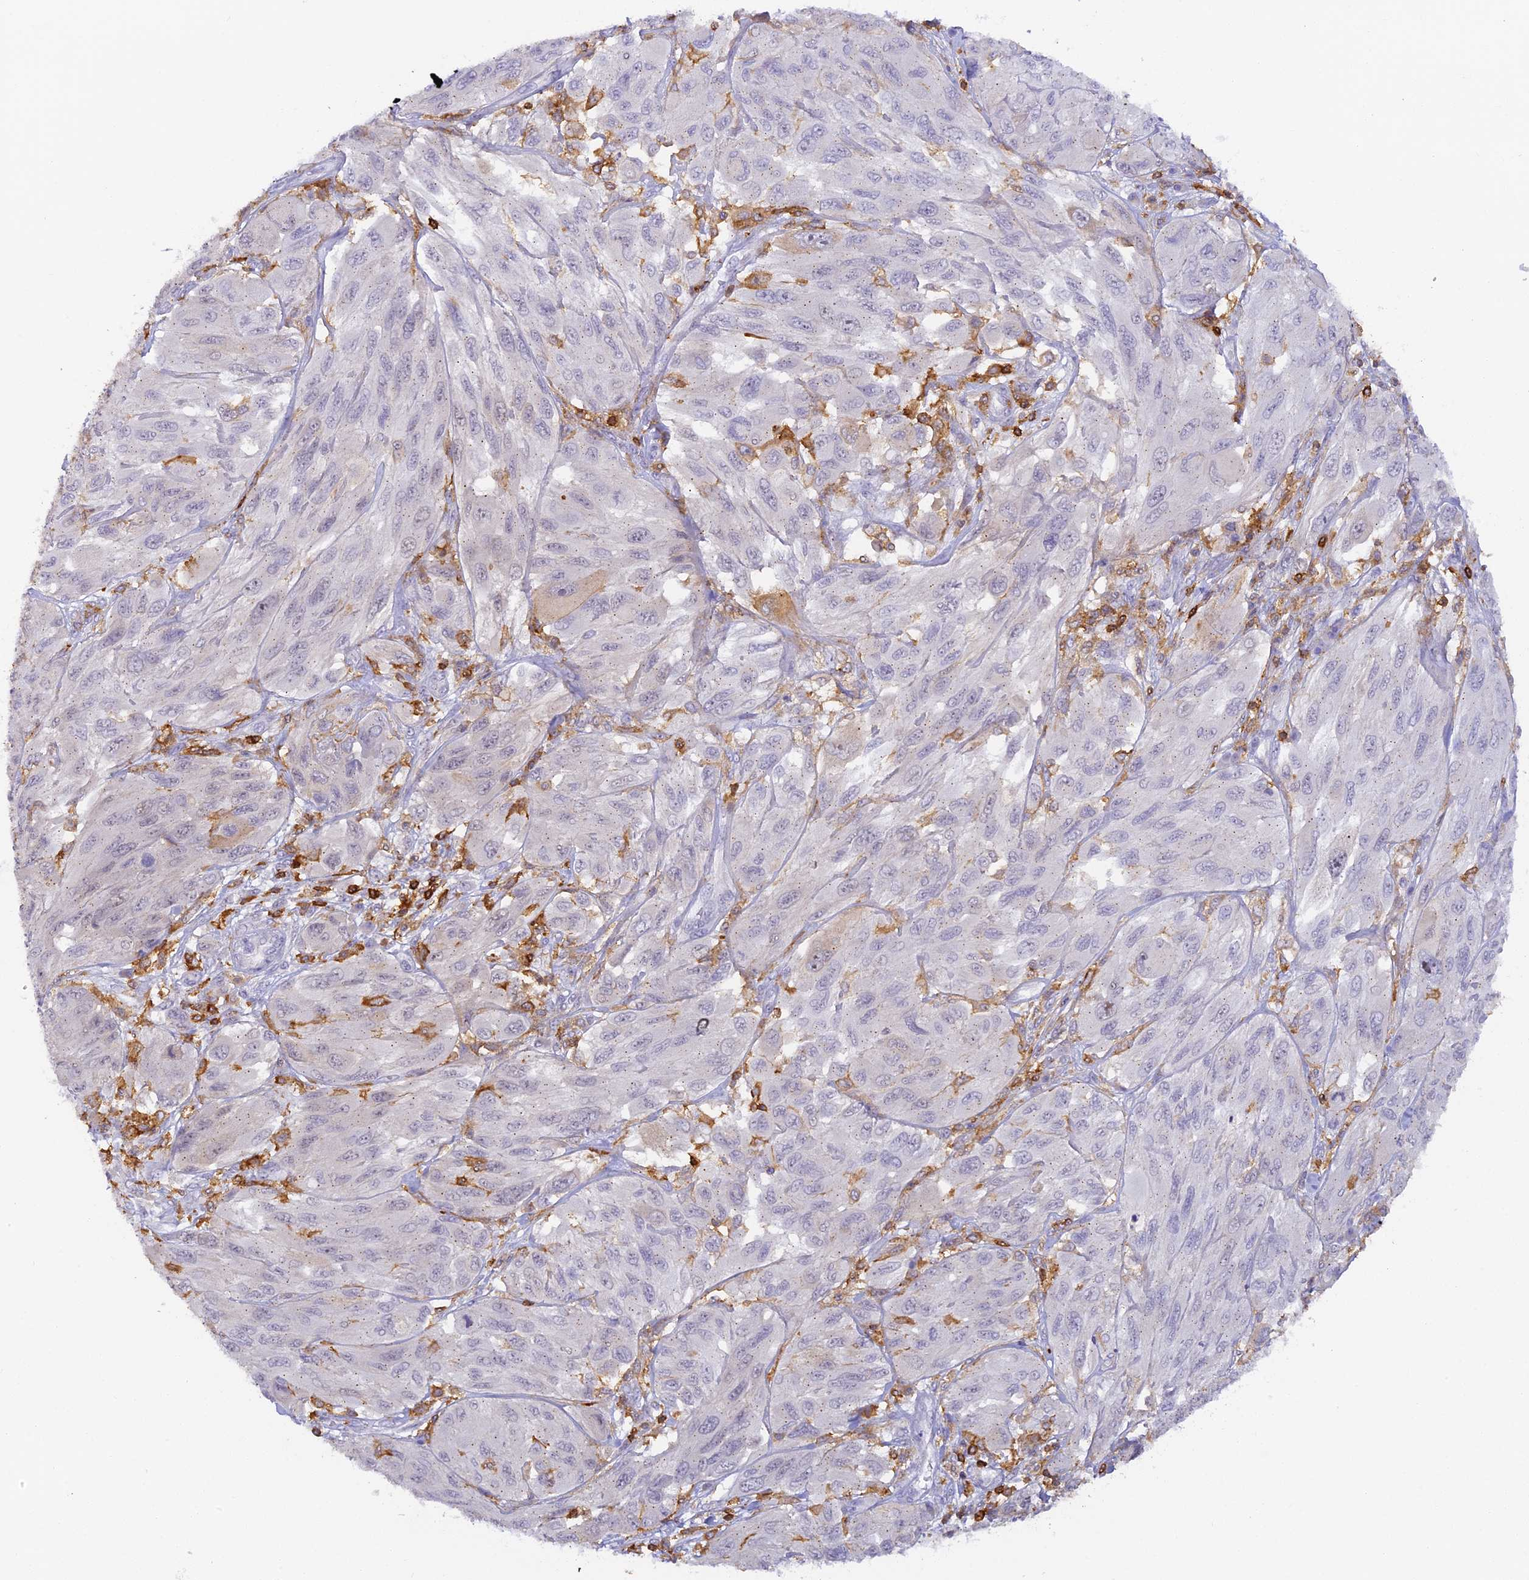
{"staining": {"intensity": "negative", "quantity": "none", "location": "none"}, "tissue": "melanoma", "cell_type": "Tumor cells", "image_type": "cancer", "snomed": [{"axis": "morphology", "description": "Malignant melanoma, NOS"}, {"axis": "topography", "description": "Skin"}], "caption": "This photomicrograph is of melanoma stained with immunohistochemistry to label a protein in brown with the nuclei are counter-stained blue. There is no positivity in tumor cells.", "gene": "FYB1", "patient": {"sex": "female", "age": 91}}